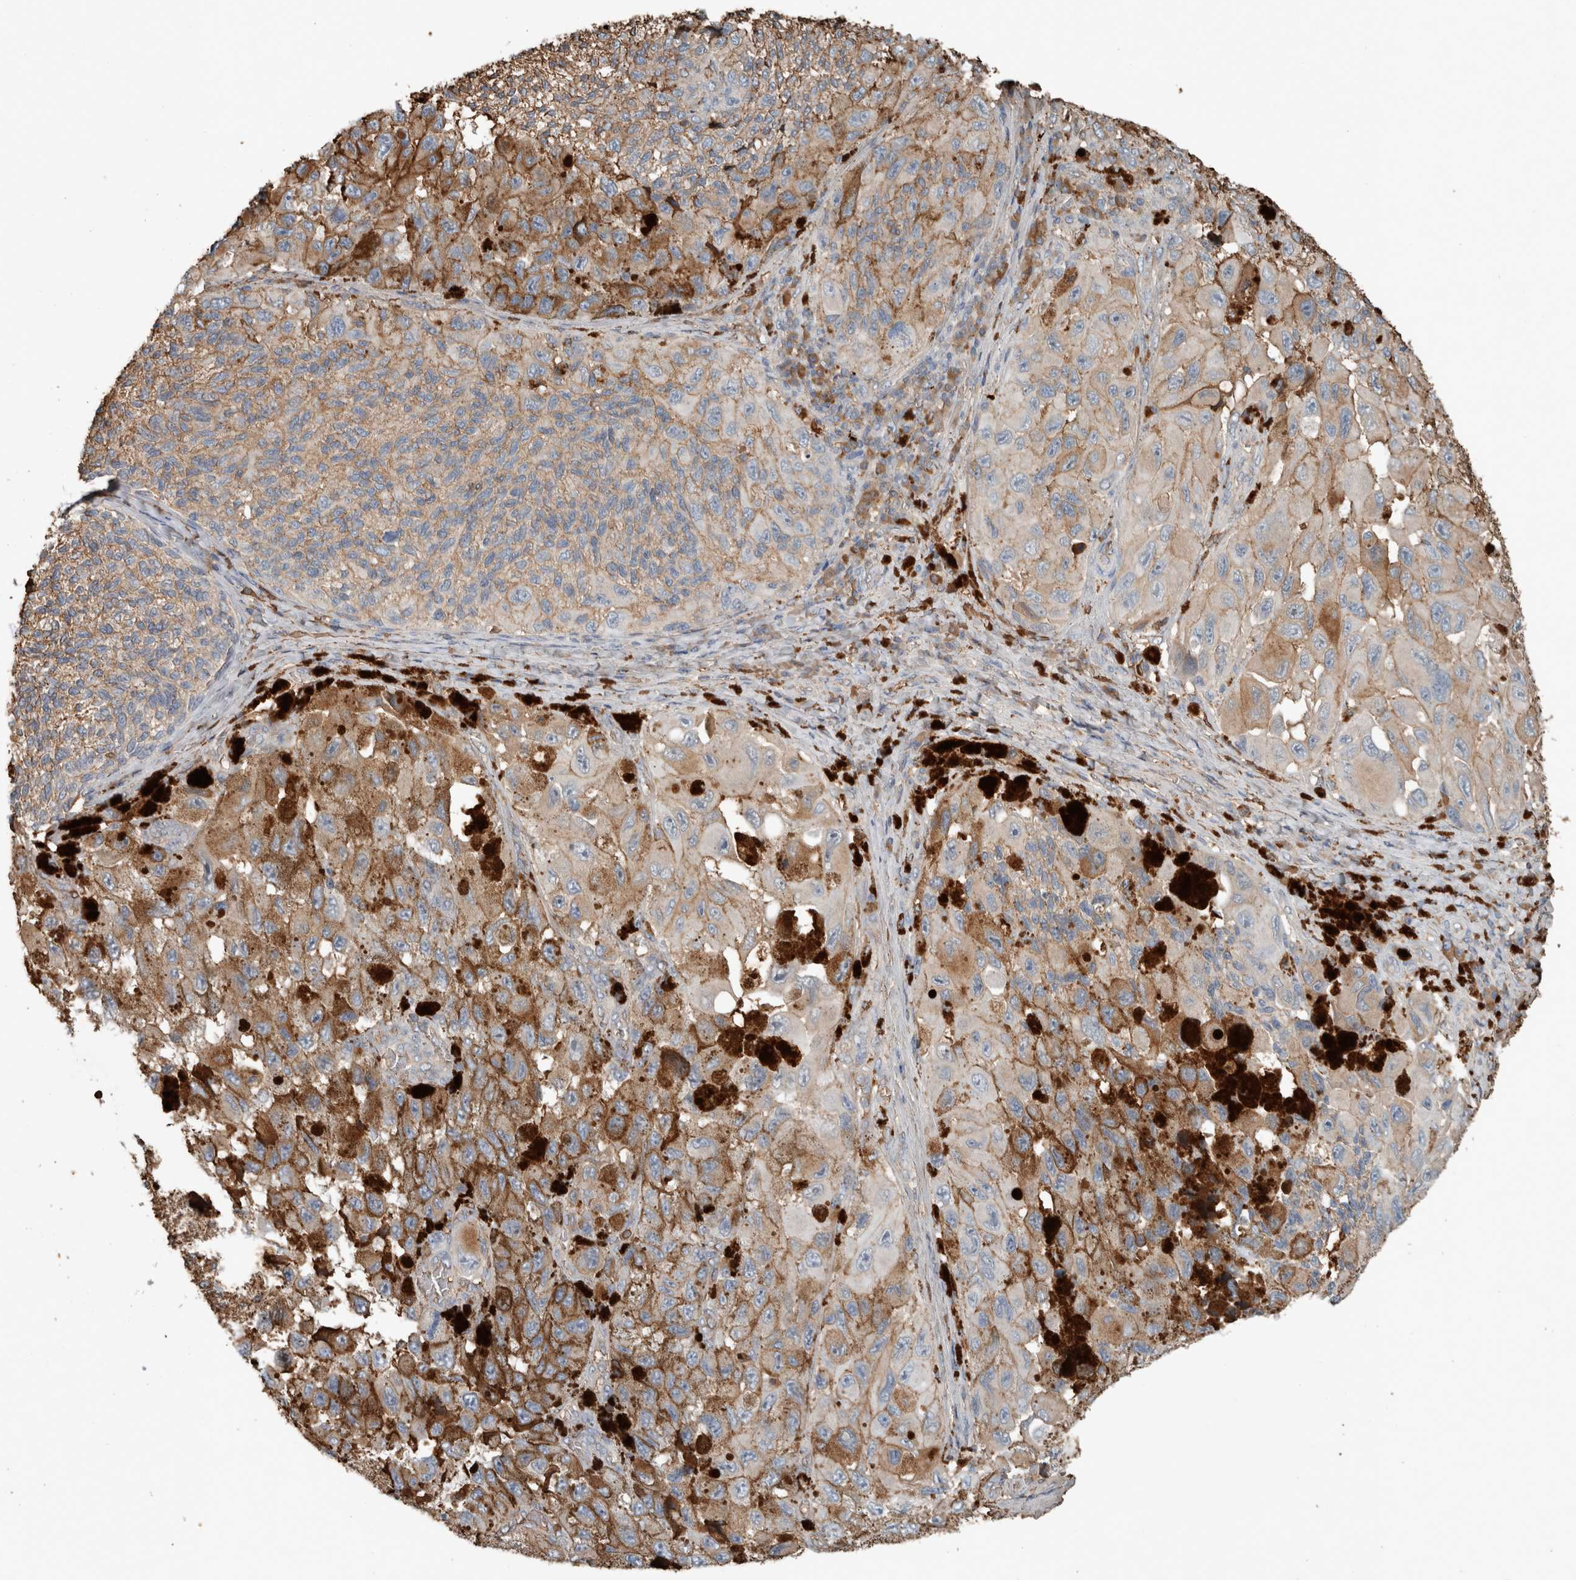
{"staining": {"intensity": "moderate", "quantity": "25%-75%", "location": "cytoplasmic/membranous"}, "tissue": "melanoma", "cell_type": "Tumor cells", "image_type": "cancer", "snomed": [{"axis": "morphology", "description": "Malignant melanoma, NOS"}, {"axis": "topography", "description": "Skin"}], "caption": "This image exhibits immunohistochemistry staining of human melanoma, with medium moderate cytoplasmic/membranous positivity in approximately 25%-75% of tumor cells.", "gene": "USP34", "patient": {"sex": "female", "age": 73}}